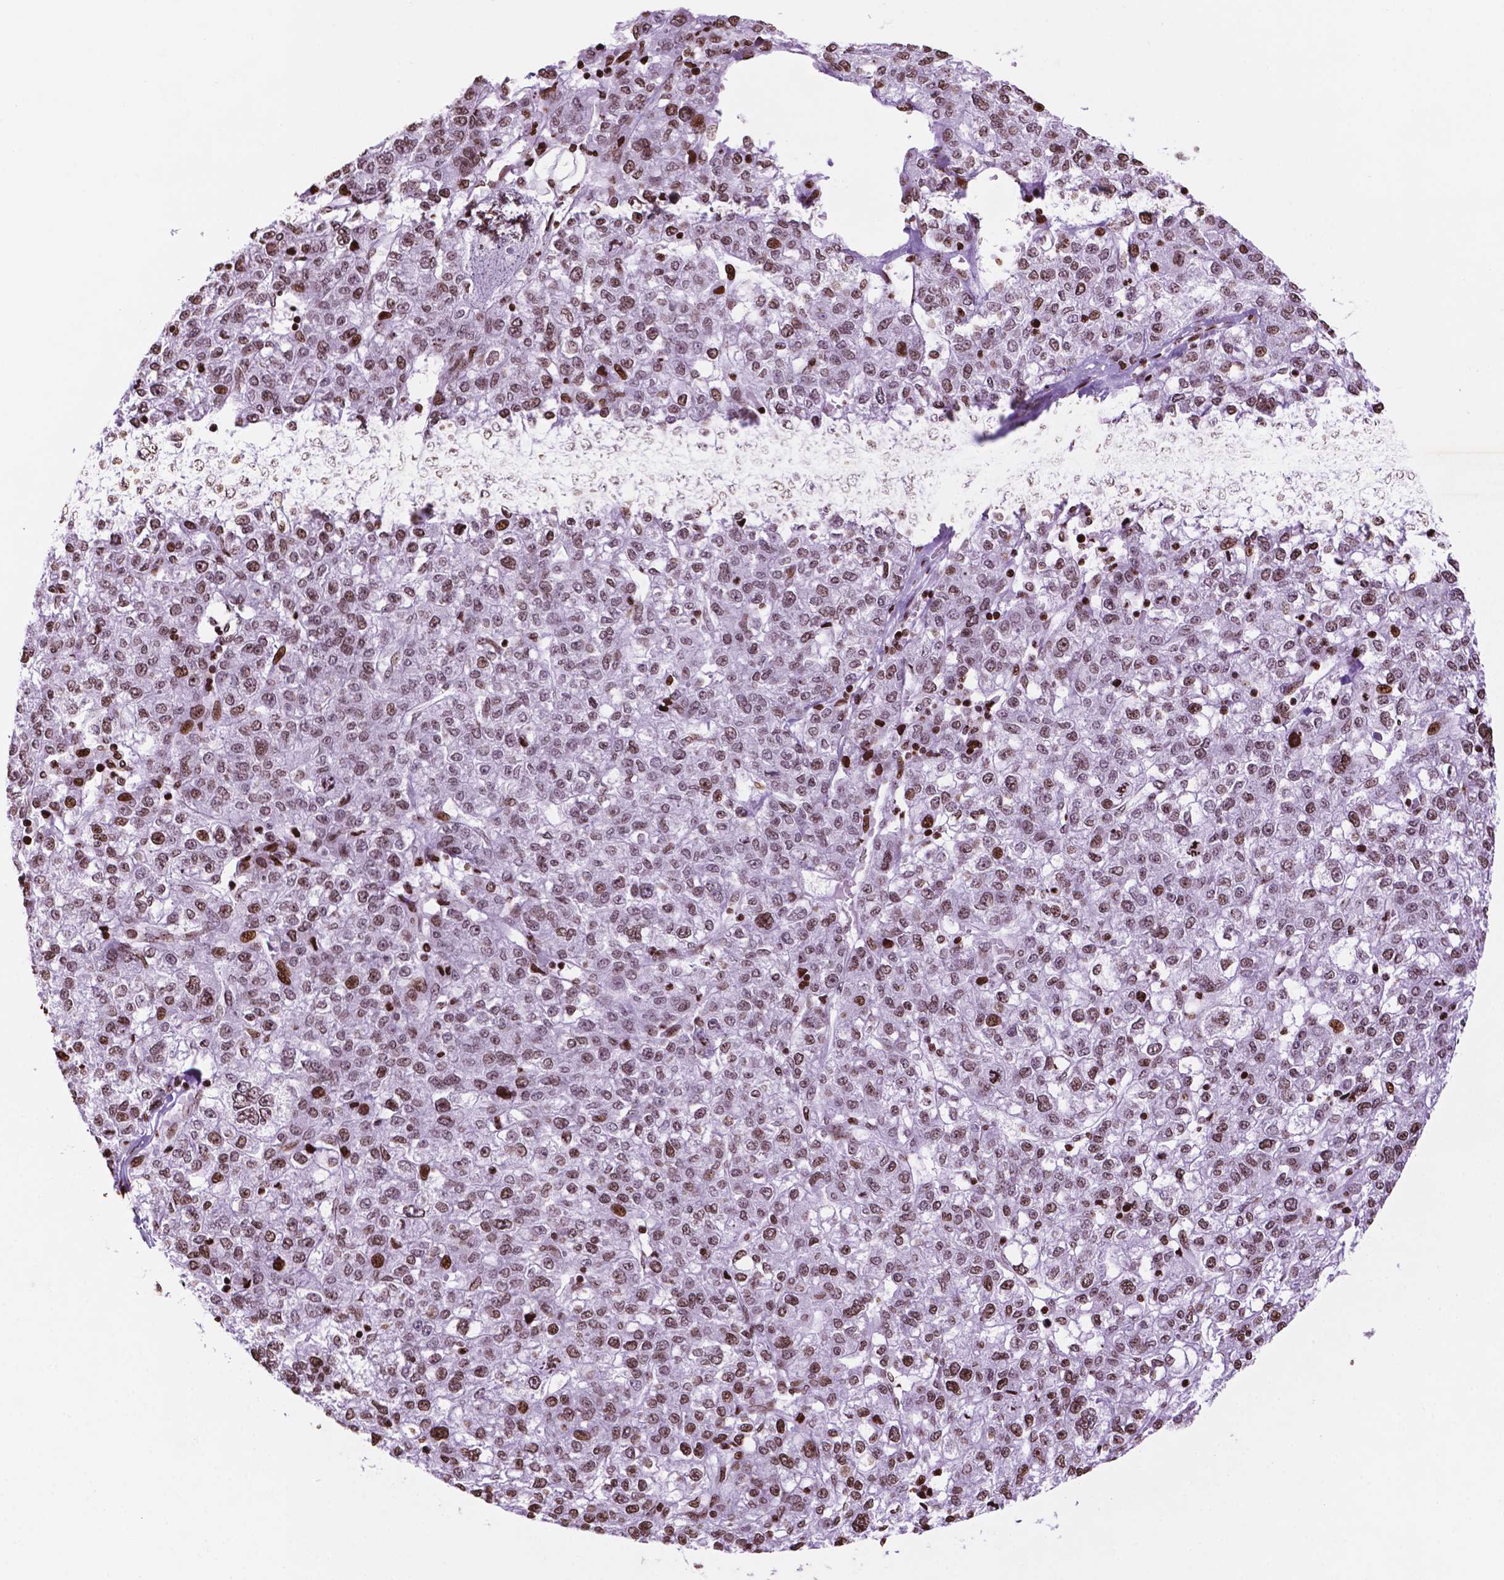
{"staining": {"intensity": "moderate", "quantity": ">75%", "location": "nuclear"}, "tissue": "liver cancer", "cell_type": "Tumor cells", "image_type": "cancer", "snomed": [{"axis": "morphology", "description": "Carcinoma, Hepatocellular, NOS"}, {"axis": "topography", "description": "Liver"}], "caption": "Human liver cancer stained with a protein marker reveals moderate staining in tumor cells.", "gene": "TMEM250", "patient": {"sex": "male", "age": 56}}